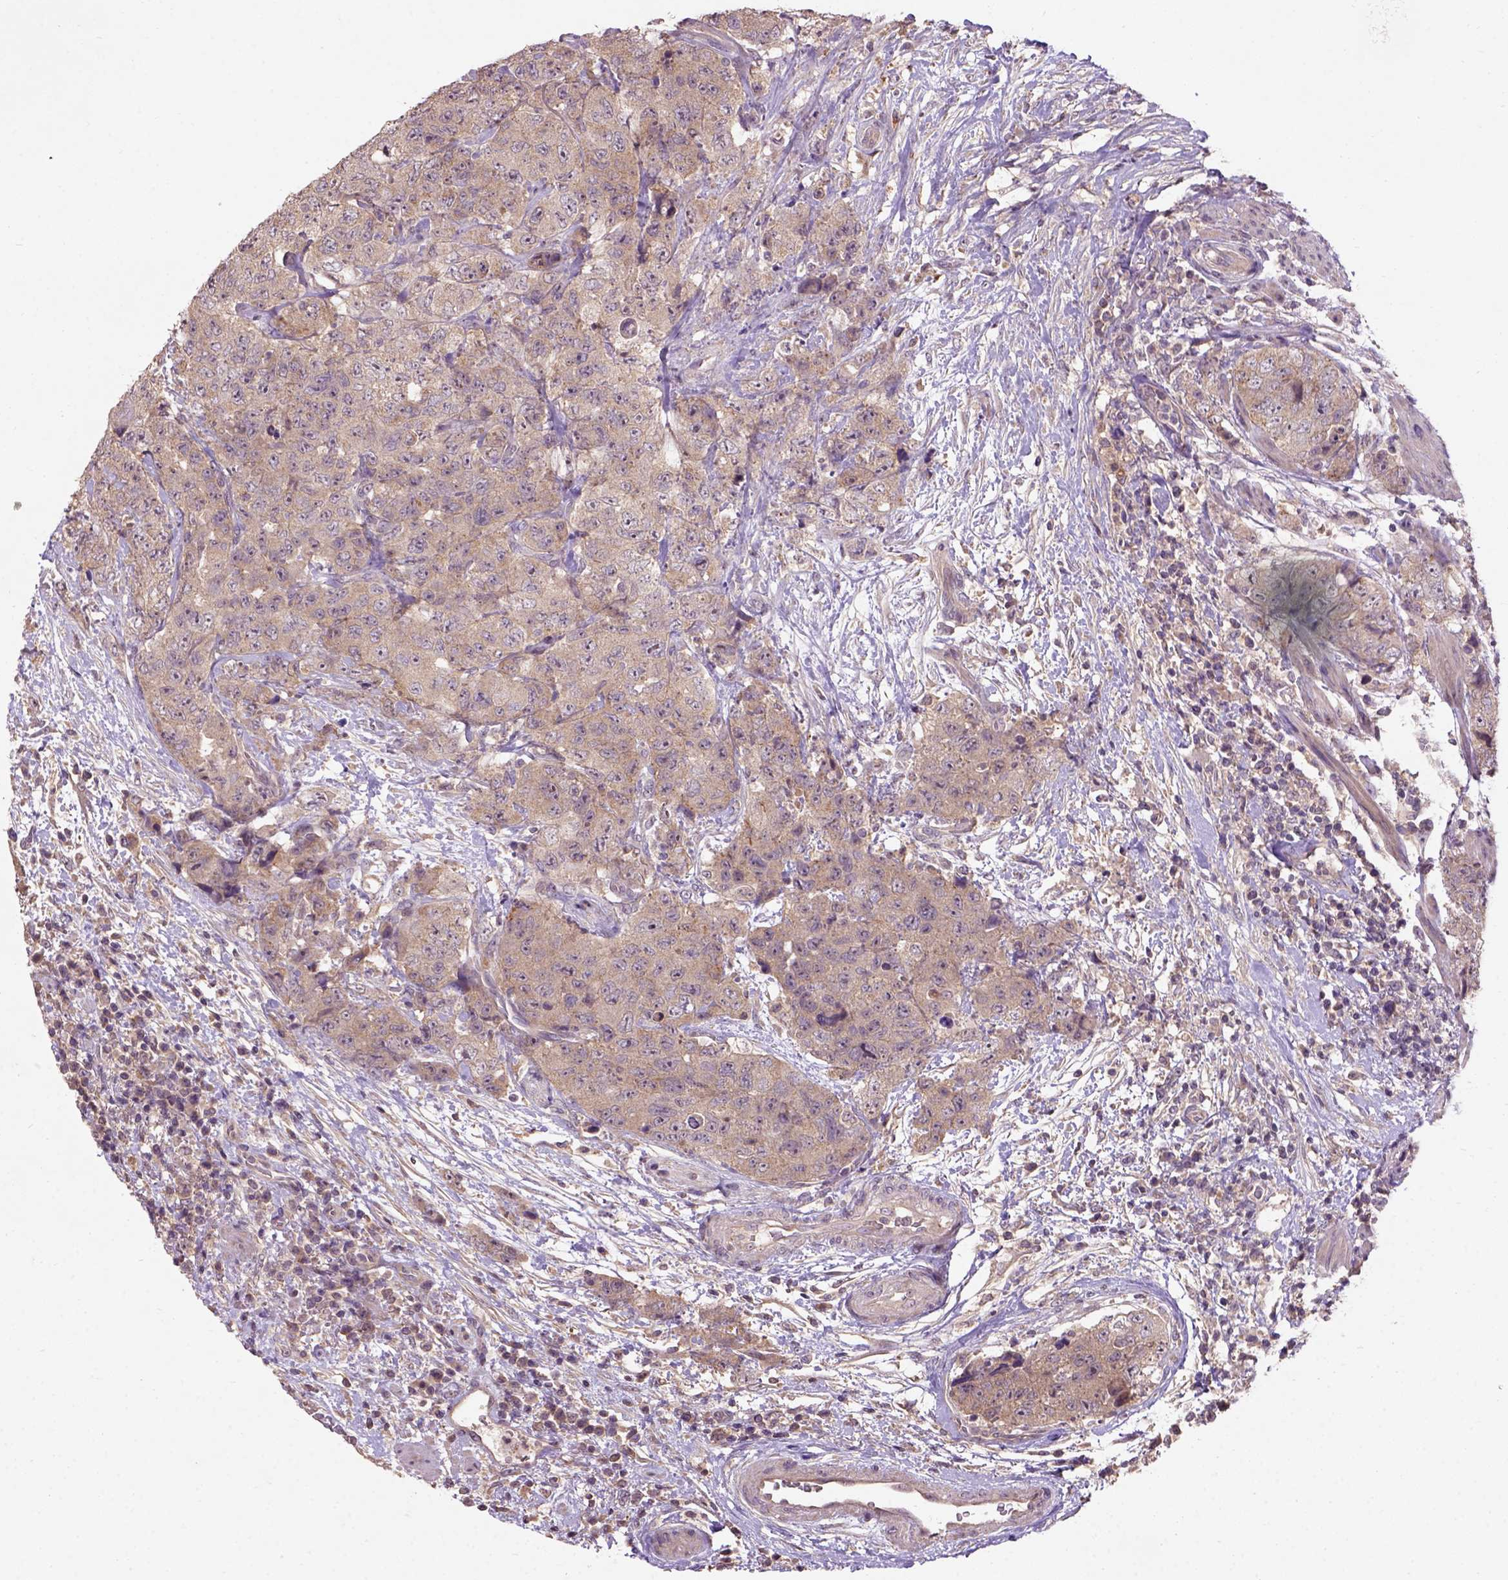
{"staining": {"intensity": "moderate", "quantity": ">75%", "location": "cytoplasmic/membranous"}, "tissue": "urothelial cancer", "cell_type": "Tumor cells", "image_type": "cancer", "snomed": [{"axis": "morphology", "description": "Urothelial carcinoma, High grade"}, {"axis": "topography", "description": "Urinary bladder"}], "caption": "Urothelial cancer stained with immunohistochemistry demonstrates moderate cytoplasmic/membranous staining in about >75% of tumor cells. (DAB (3,3'-diaminobenzidine) IHC, brown staining for protein, blue staining for nuclei).", "gene": "KBTBD8", "patient": {"sex": "female", "age": 78}}